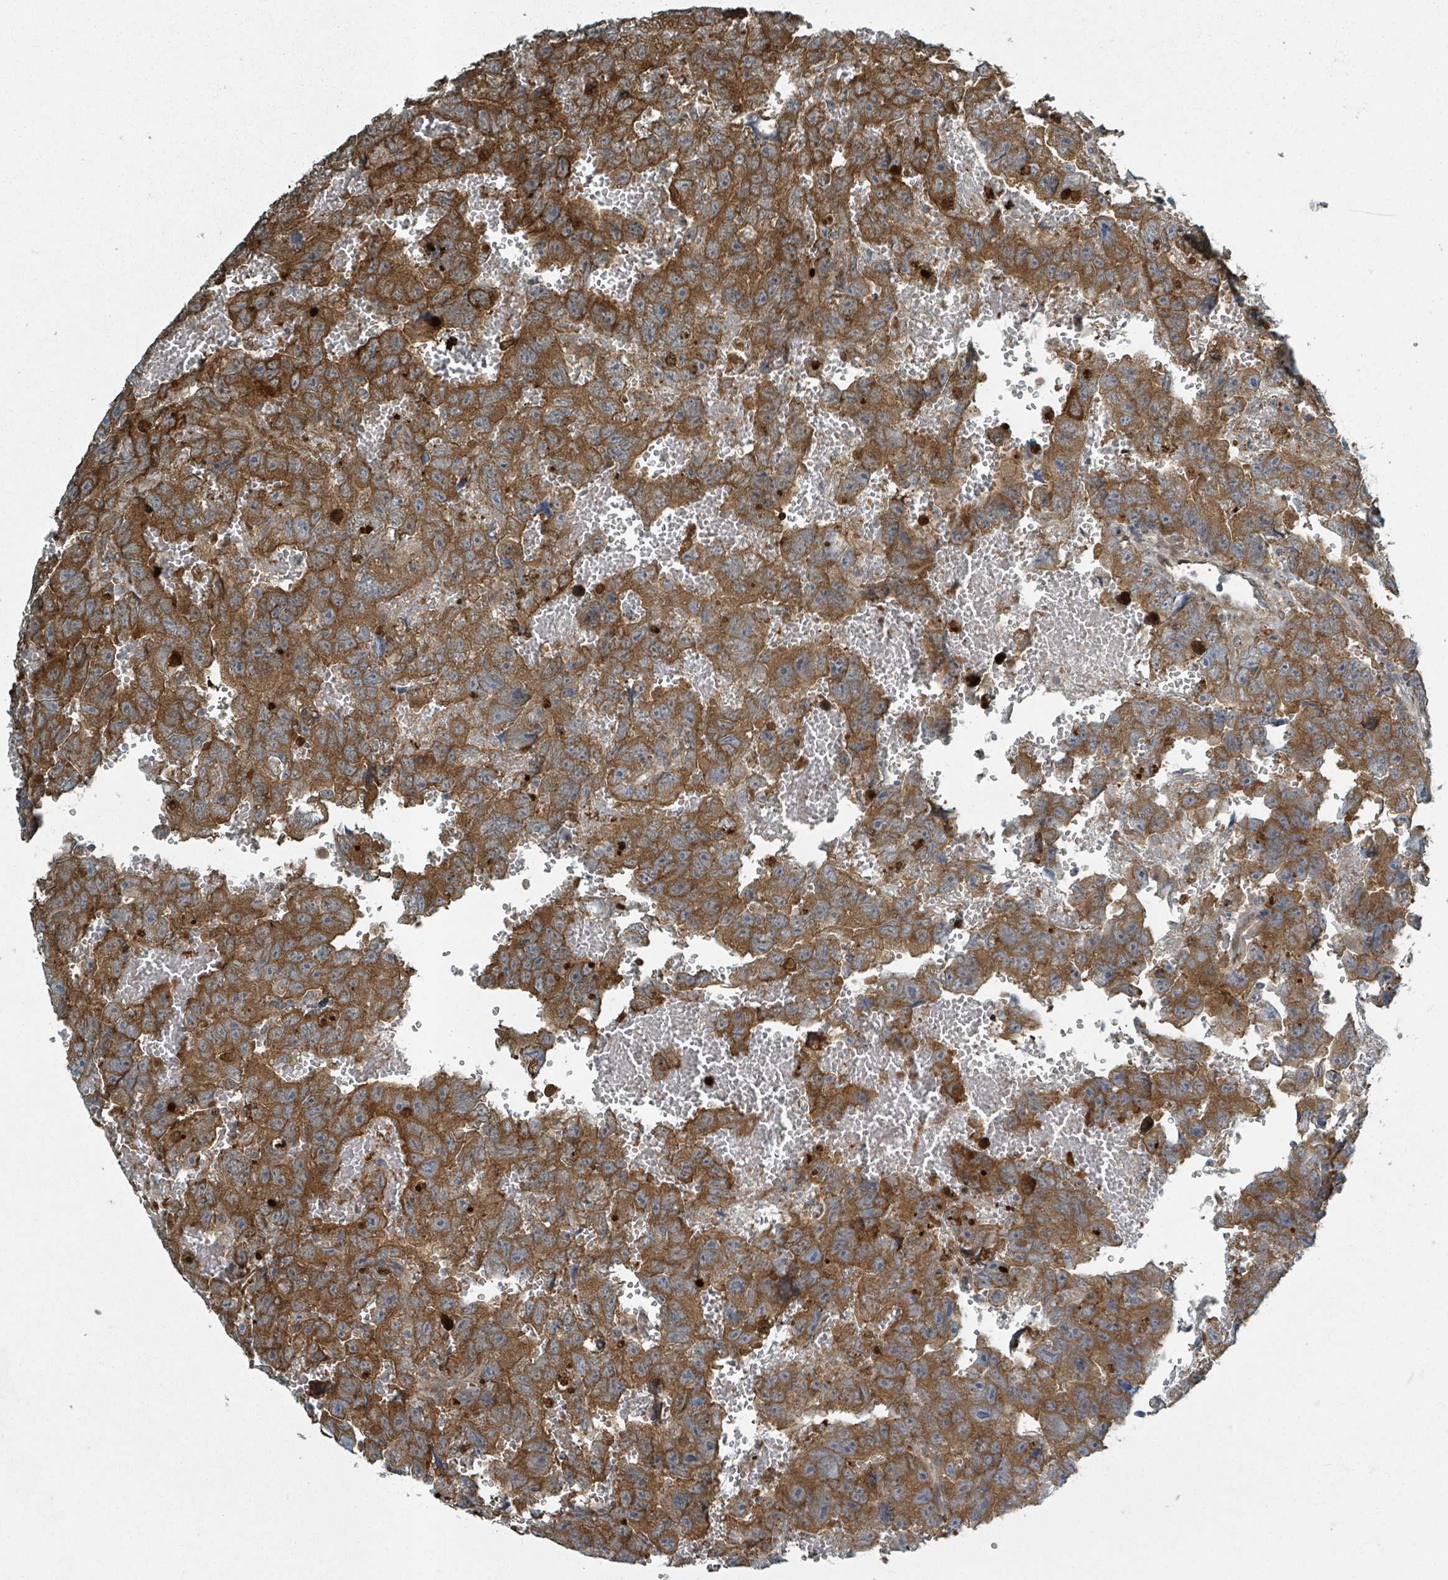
{"staining": {"intensity": "strong", "quantity": ">75%", "location": "cytoplasmic/membranous"}, "tissue": "testis cancer", "cell_type": "Tumor cells", "image_type": "cancer", "snomed": [{"axis": "morphology", "description": "Carcinoma, Embryonal, NOS"}, {"axis": "topography", "description": "Testis"}], "caption": "A brown stain labels strong cytoplasmic/membranous expression of a protein in embryonal carcinoma (testis) tumor cells. (DAB IHC with brightfield microscopy, high magnification).", "gene": "RHPN2", "patient": {"sex": "male", "age": 45}}